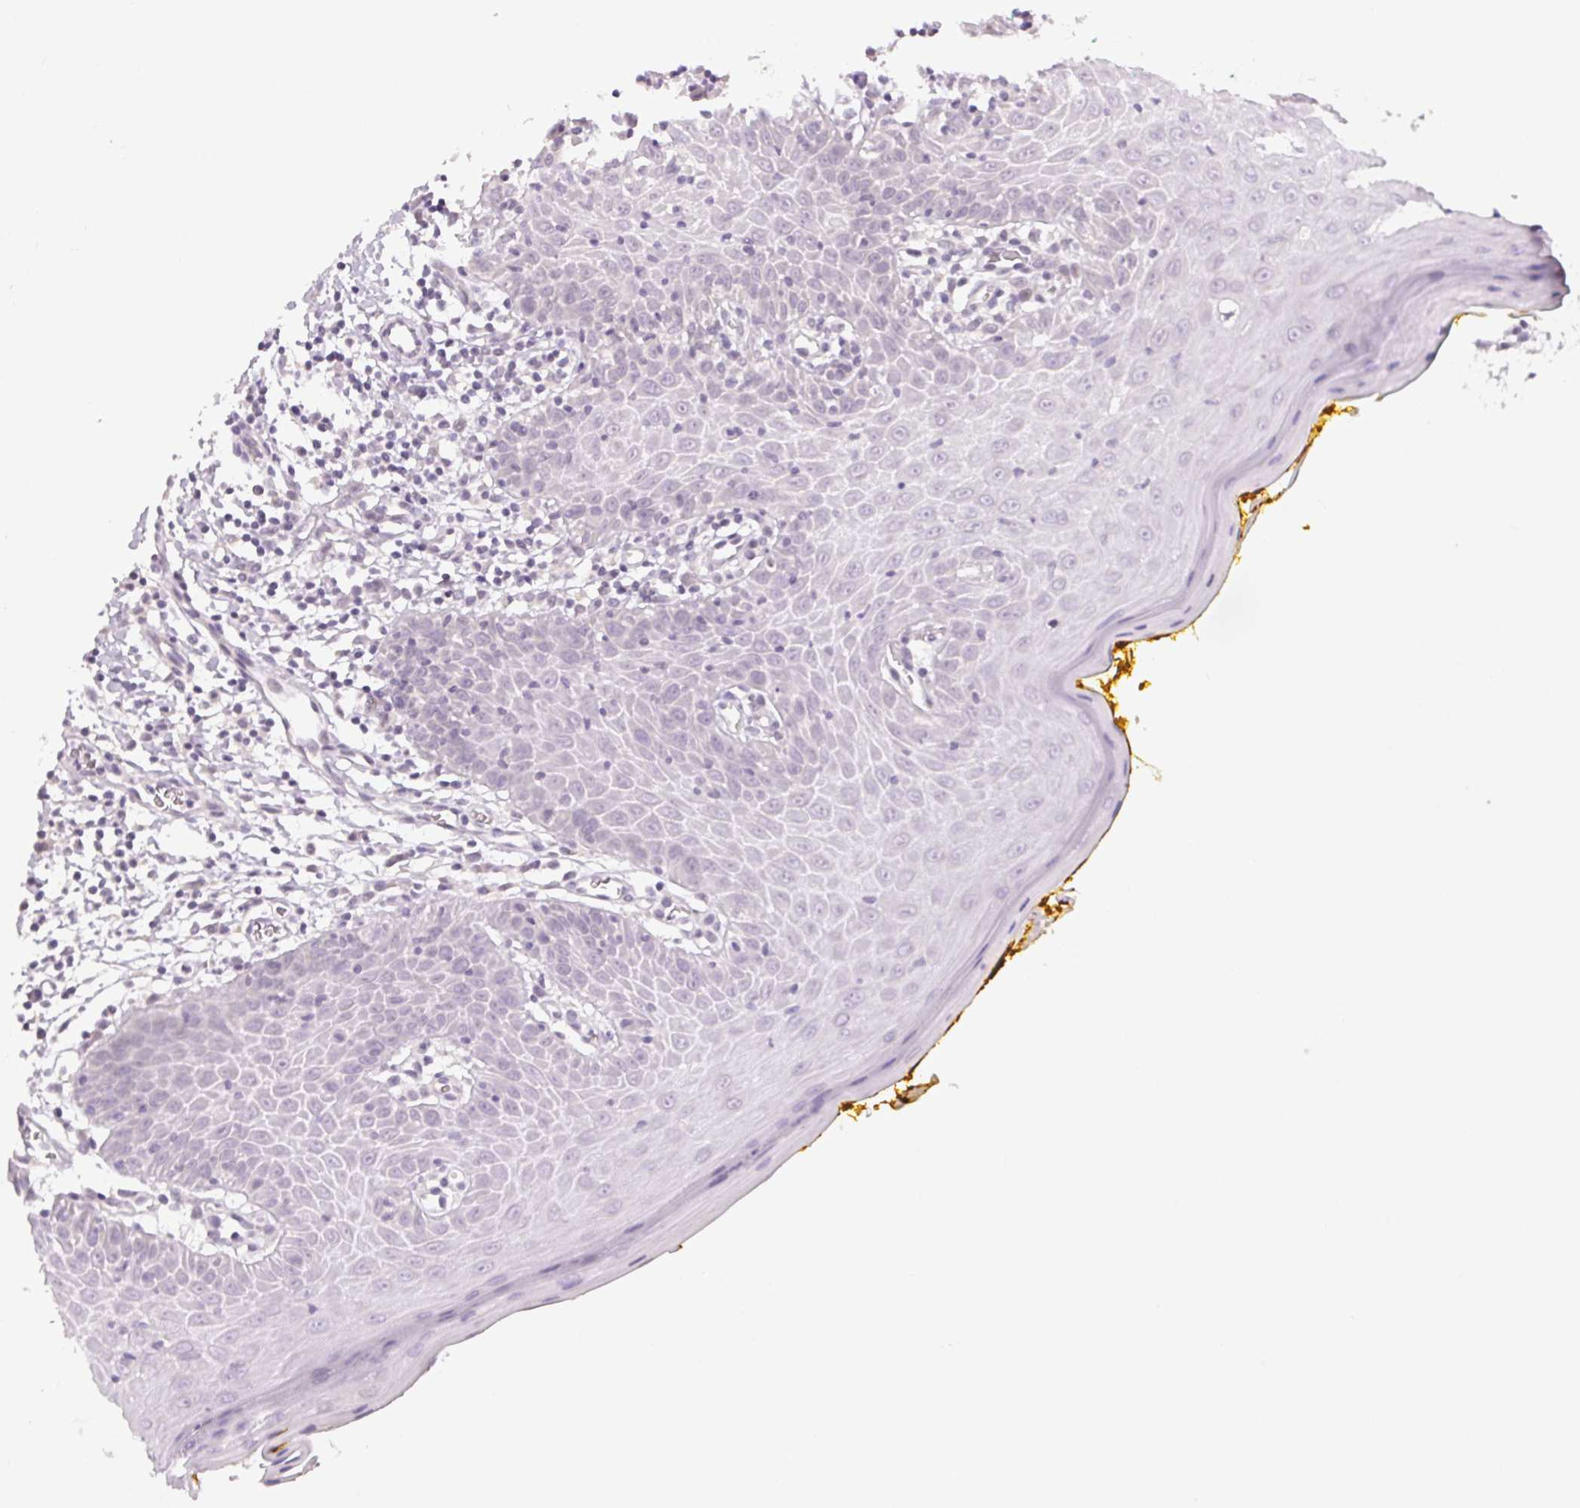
{"staining": {"intensity": "negative", "quantity": "none", "location": "none"}, "tissue": "oral mucosa", "cell_type": "Squamous epithelial cells", "image_type": "normal", "snomed": [{"axis": "morphology", "description": "Normal tissue, NOS"}, {"axis": "topography", "description": "Oral tissue"}, {"axis": "topography", "description": "Tounge, NOS"}], "caption": "The photomicrograph reveals no staining of squamous epithelial cells in unremarkable oral mucosa.", "gene": "FAM168A", "patient": {"sex": "female", "age": 58}}